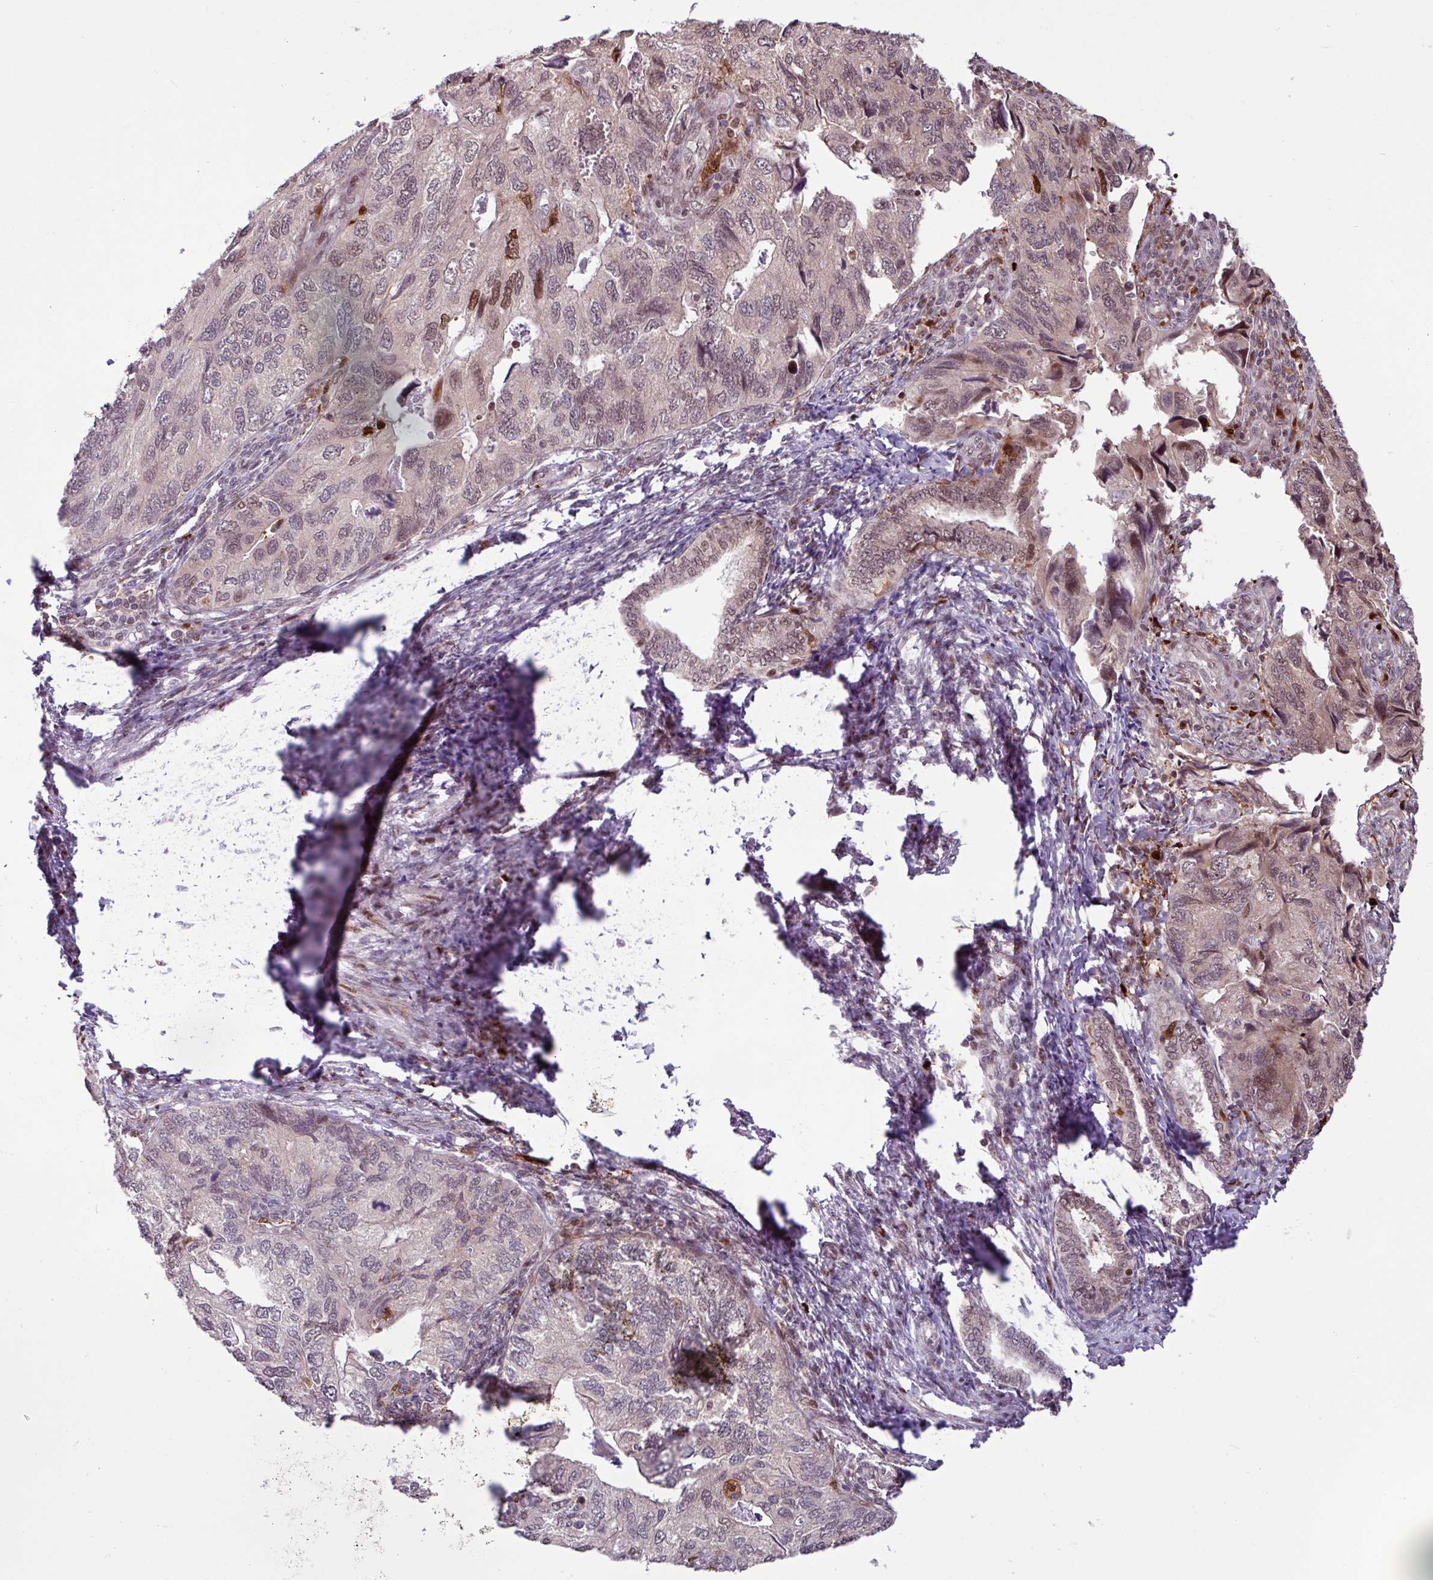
{"staining": {"intensity": "moderate", "quantity": "25%-75%", "location": "nuclear"}, "tissue": "endometrial cancer", "cell_type": "Tumor cells", "image_type": "cancer", "snomed": [{"axis": "morphology", "description": "Carcinoma, NOS"}, {"axis": "topography", "description": "Uterus"}], "caption": "A brown stain shows moderate nuclear positivity of a protein in human endometrial carcinoma tumor cells.", "gene": "BRD3", "patient": {"sex": "female", "age": 76}}